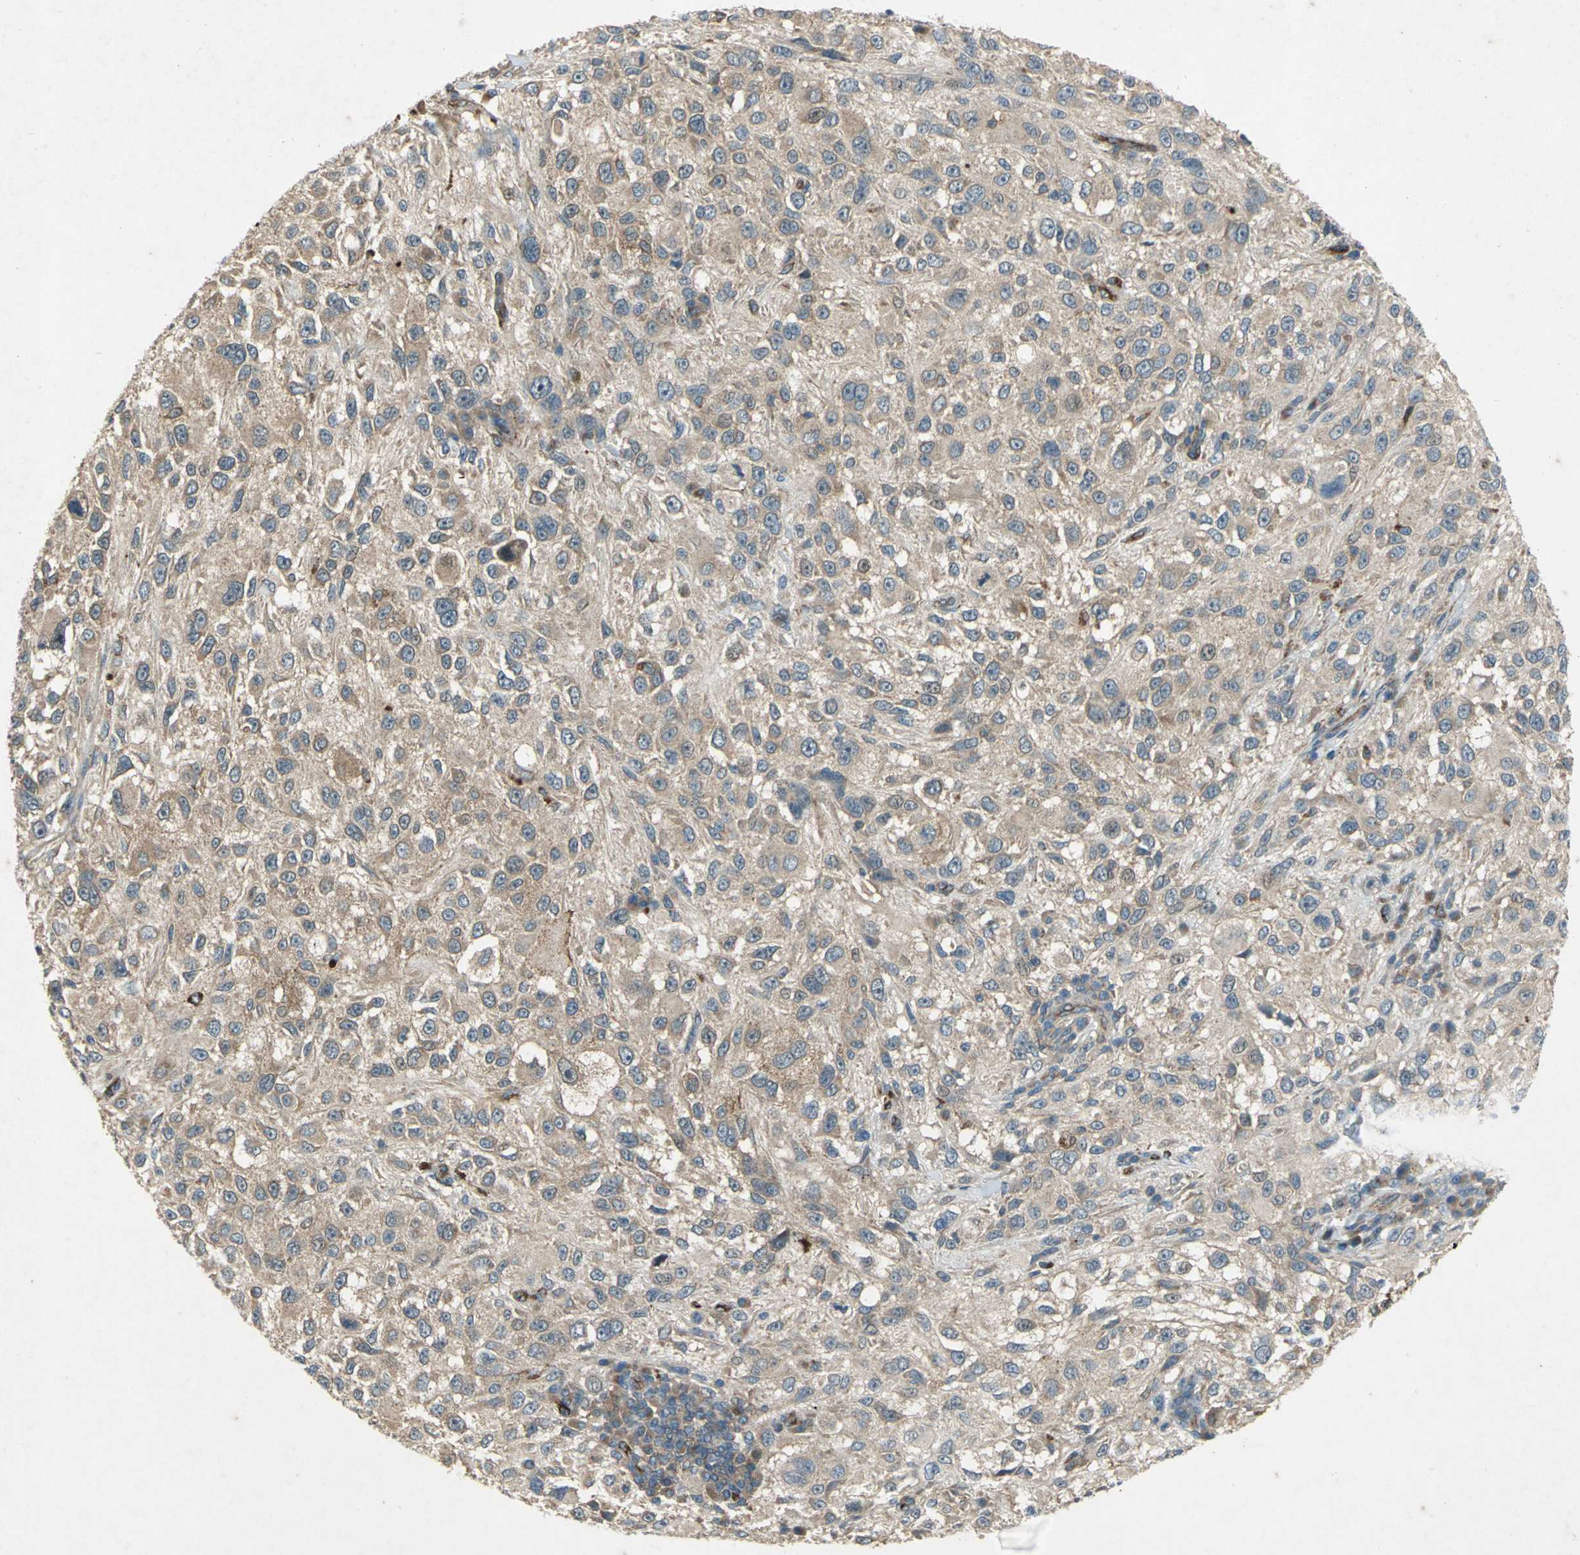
{"staining": {"intensity": "weak", "quantity": "25%-75%", "location": "cytoplasmic/membranous"}, "tissue": "melanoma", "cell_type": "Tumor cells", "image_type": "cancer", "snomed": [{"axis": "morphology", "description": "Necrosis, NOS"}, {"axis": "morphology", "description": "Malignant melanoma, NOS"}, {"axis": "topography", "description": "Skin"}], "caption": "Melanoma stained for a protein (brown) reveals weak cytoplasmic/membranous positive expression in about 25%-75% of tumor cells.", "gene": "EMCN", "patient": {"sex": "female", "age": 87}}